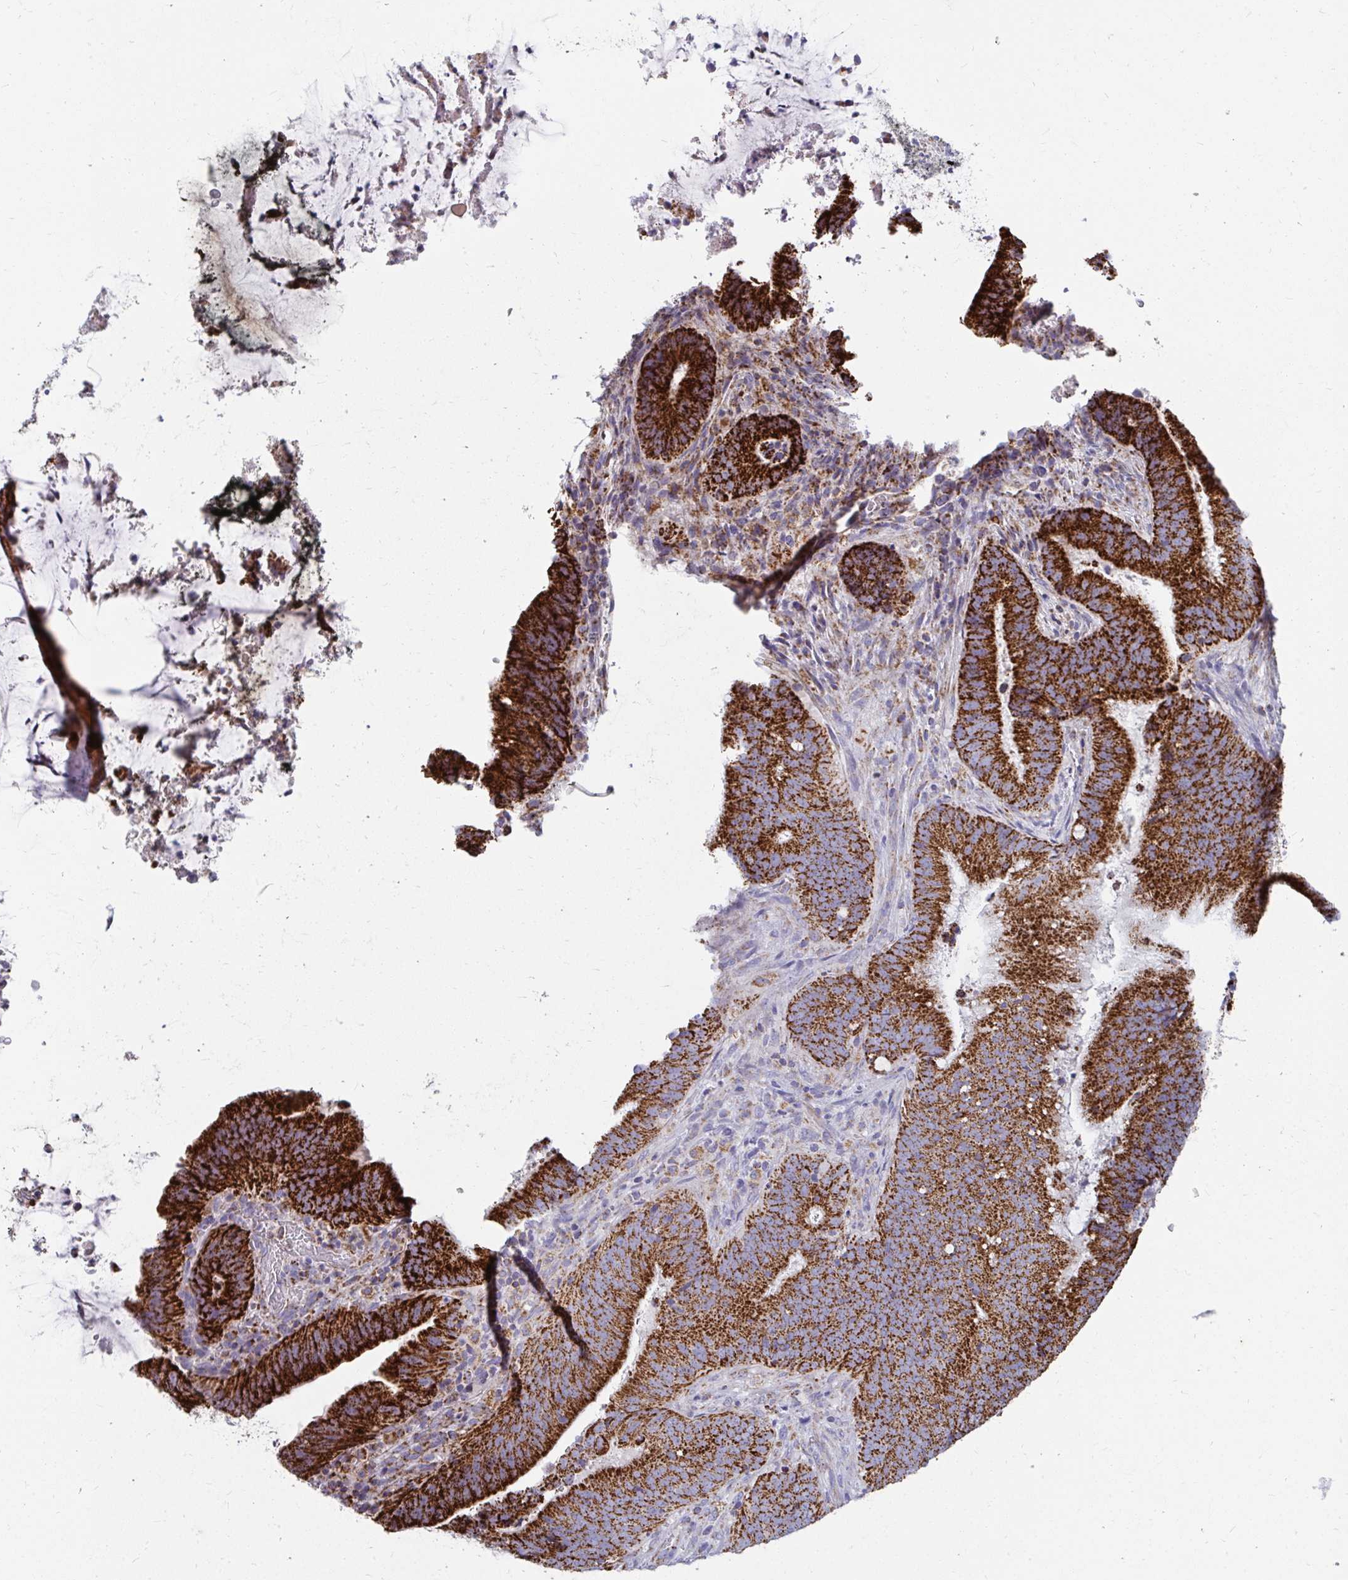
{"staining": {"intensity": "strong", "quantity": ">75%", "location": "cytoplasmic/membranous"}, "tissue": "colorectal cancer", "cell_type": "Tumor cells", "image_type": "cancer", "snomed": [{"axis": "morphology", "description": "Adenocarcinoma, NOS"}, {"axis": "topography", "description": "Colon"}], "caption": "The micrograph exhibits immunohistochemical staining of colorectal adenocarcinoma. There is strong cytoplasmic/membranous expression is present in about >75% of tumor cells.", "gene": "EXOC5", "patient": {"sex": "female", "age": 43}}